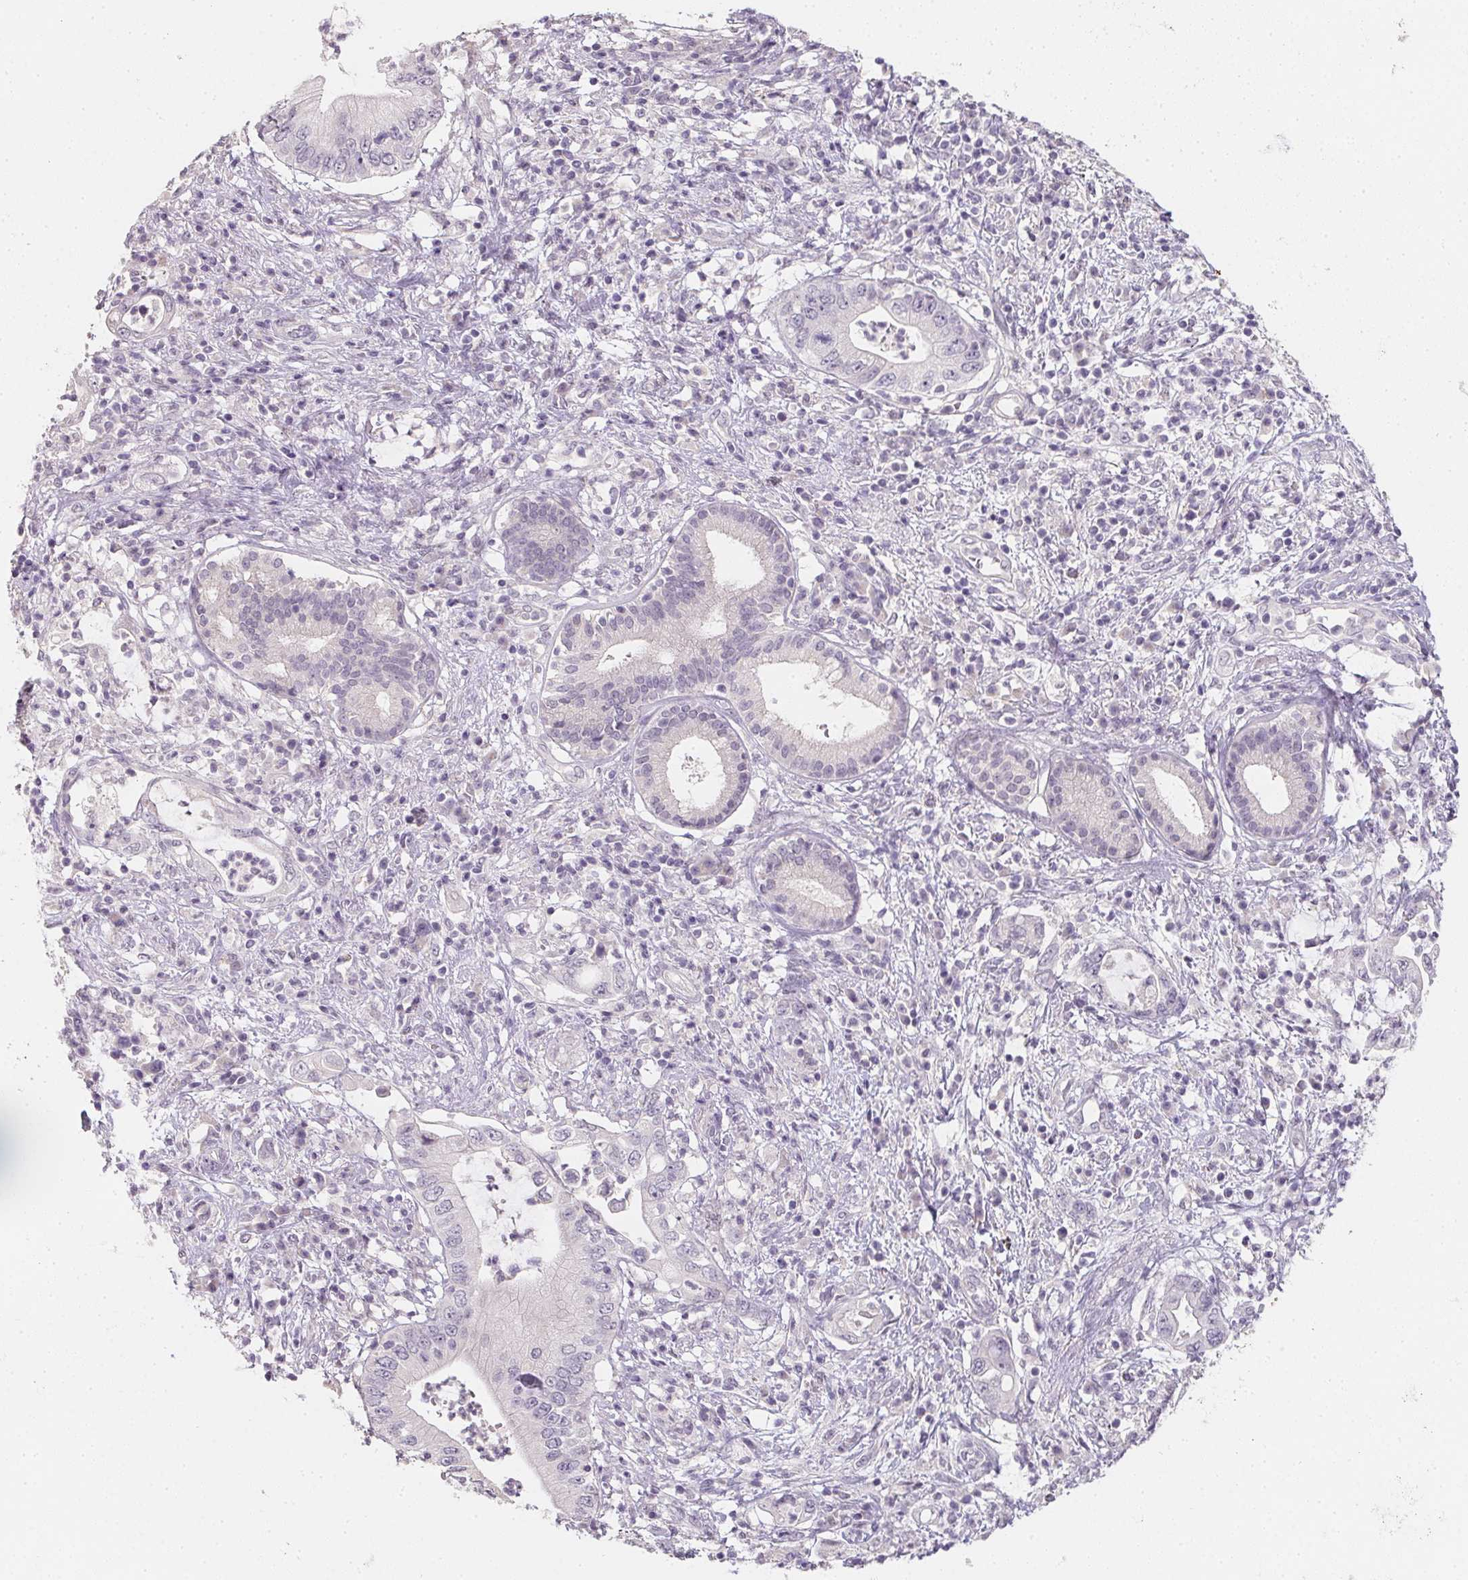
{"staining": {"intensity": "negative", "quantity": "none", "location": "none"}, "tissue": "pancreatic cancer", "cell_type": "Tumor cells", "image_type": "cancer", "snomed": [{"axis": "morphology", "description": "Adenocarcinoma, NOS"}, {"axis": "topography", "description": "Pancreas"}], "caption": "Tumor cells are negative for protein expression in human pancreatic cancer.", "gene": "ZBBX", "patient": {"sex": "female", "age": 72}}